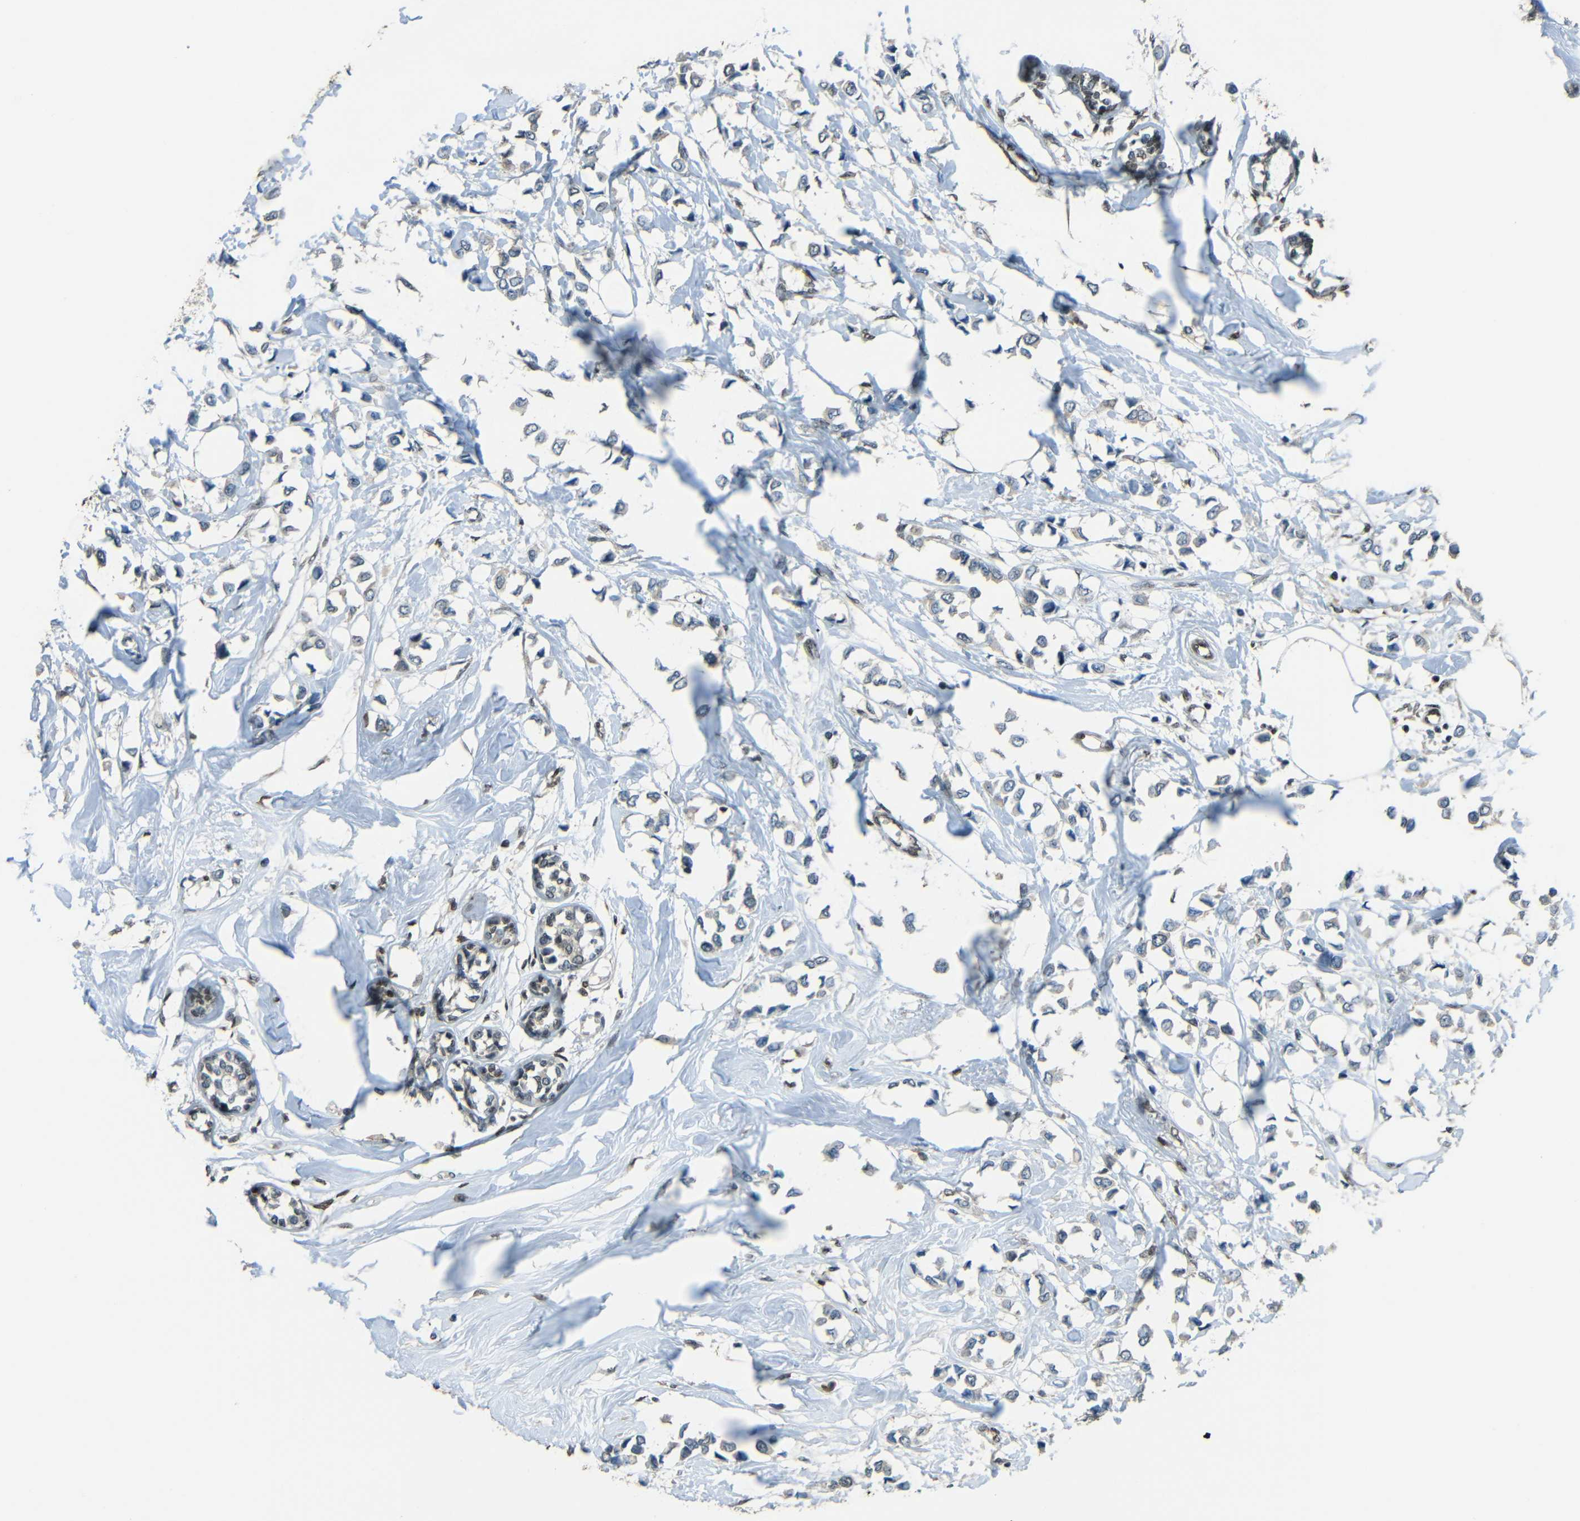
{"staining": {"intensity": "negative", "quantity": "none", "location": "none"}, "tissue": "breast cancer", "cell_type": "Tumor cells", "image_type": "cancer", "snomed": [{"axis": "morphology", "description": "Lobular carcinoma"}, {"axis": "topography", "description": "Breast"}], "caption": "Tumor cells show no significant staining in breast cancer (lobular carcinoma).", "gene": "PSIP1", "patient": {"sex": "female", "age": 51}}